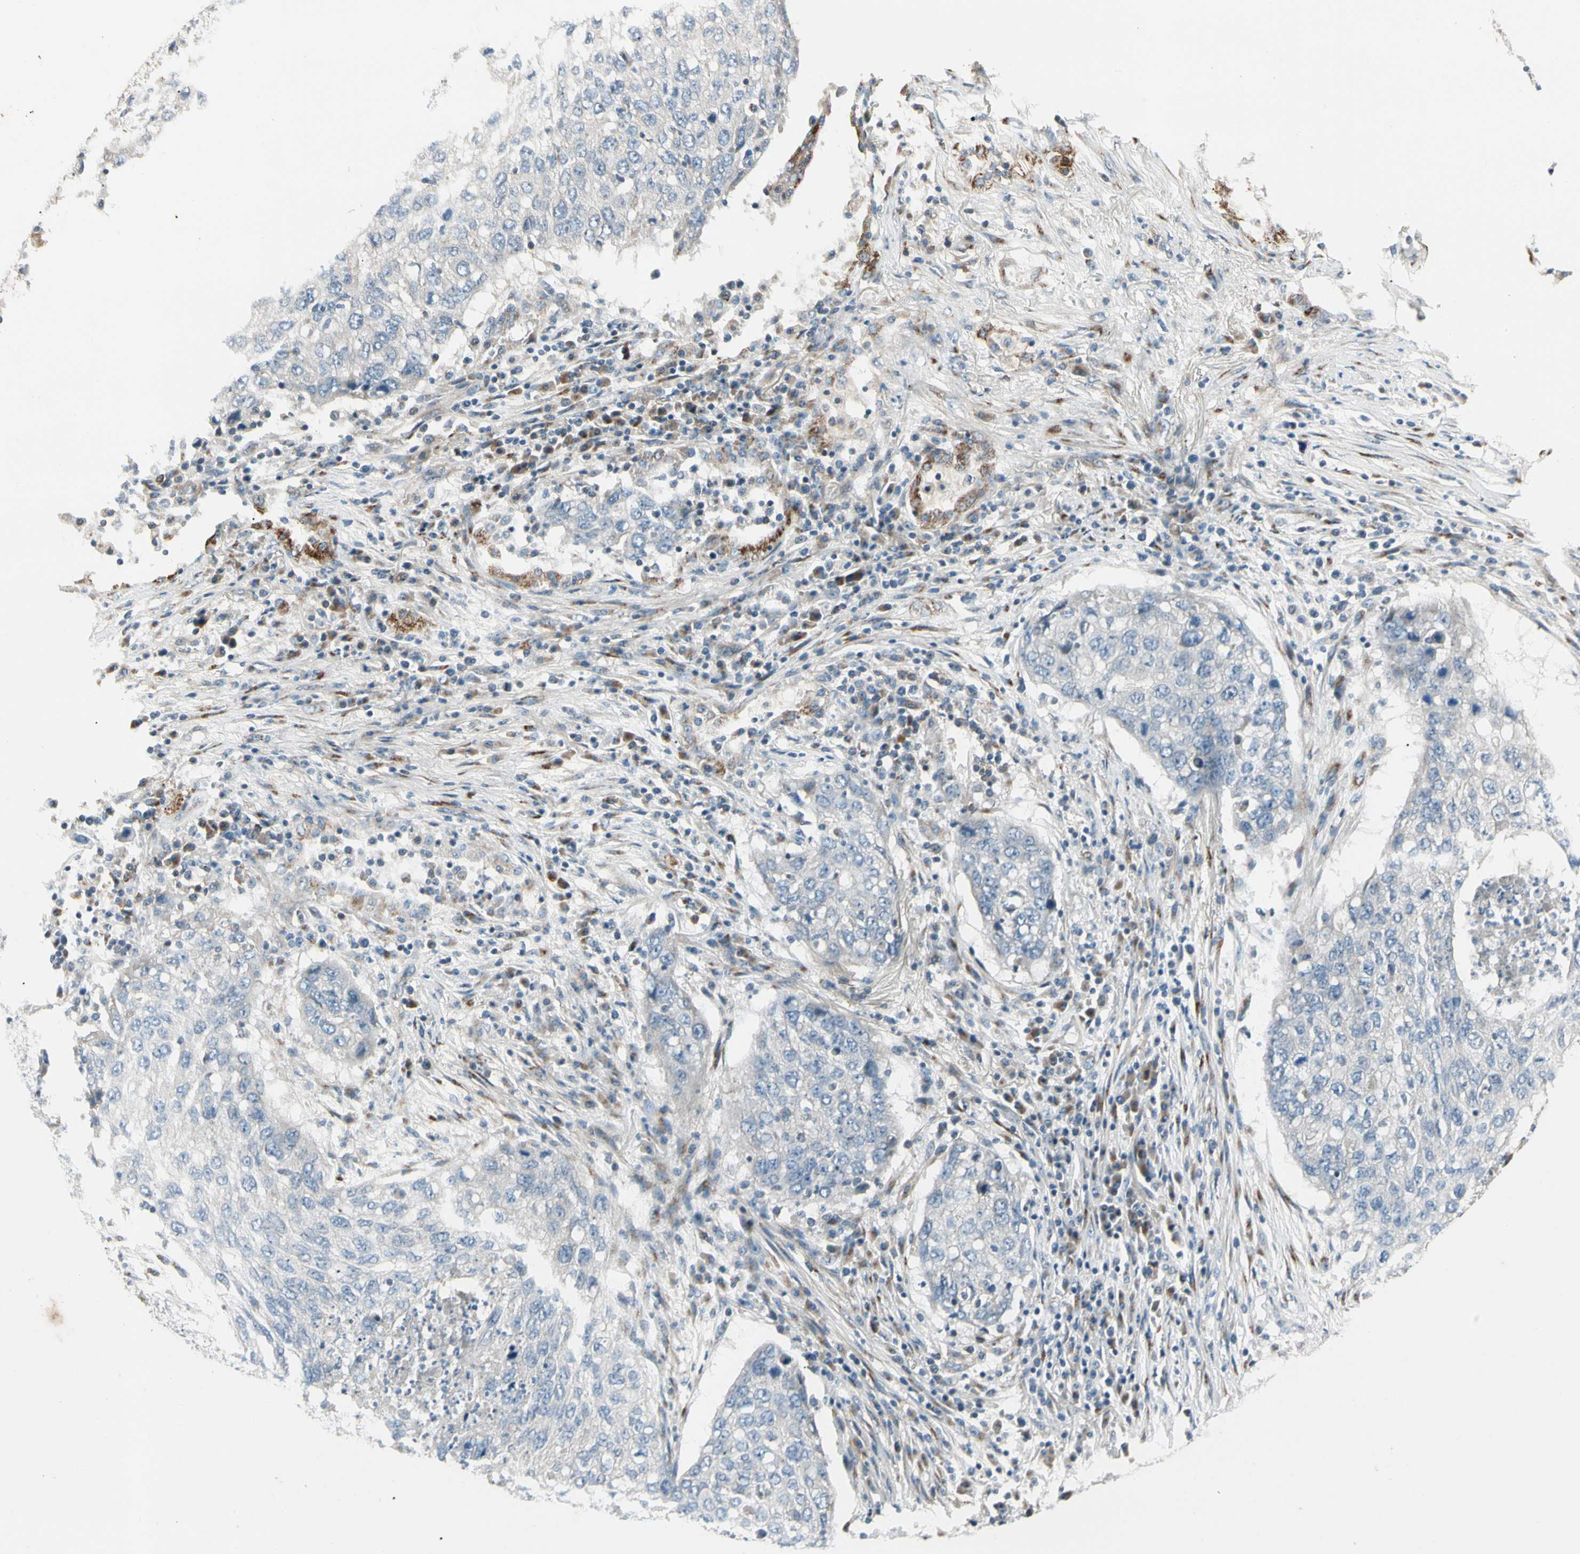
{"staining": {"intensity": "negative", "quantity": "none", "location": "none"}, "tissue": "lung cancer", "cell_type": "Tumor cells", "image_type": "cancer", "snomed": [{"axis": "morphology", "description": "Squamous cell carcinoma, NOS"}, {"axis": "topography", "description": "Lung"}], "caption": "A micrograph of human squamous cell carcinoma (lung) is negative for staining in tumor cells.", "gene": "ABCA3", "patient": {"sex": "female", "age": 63}}